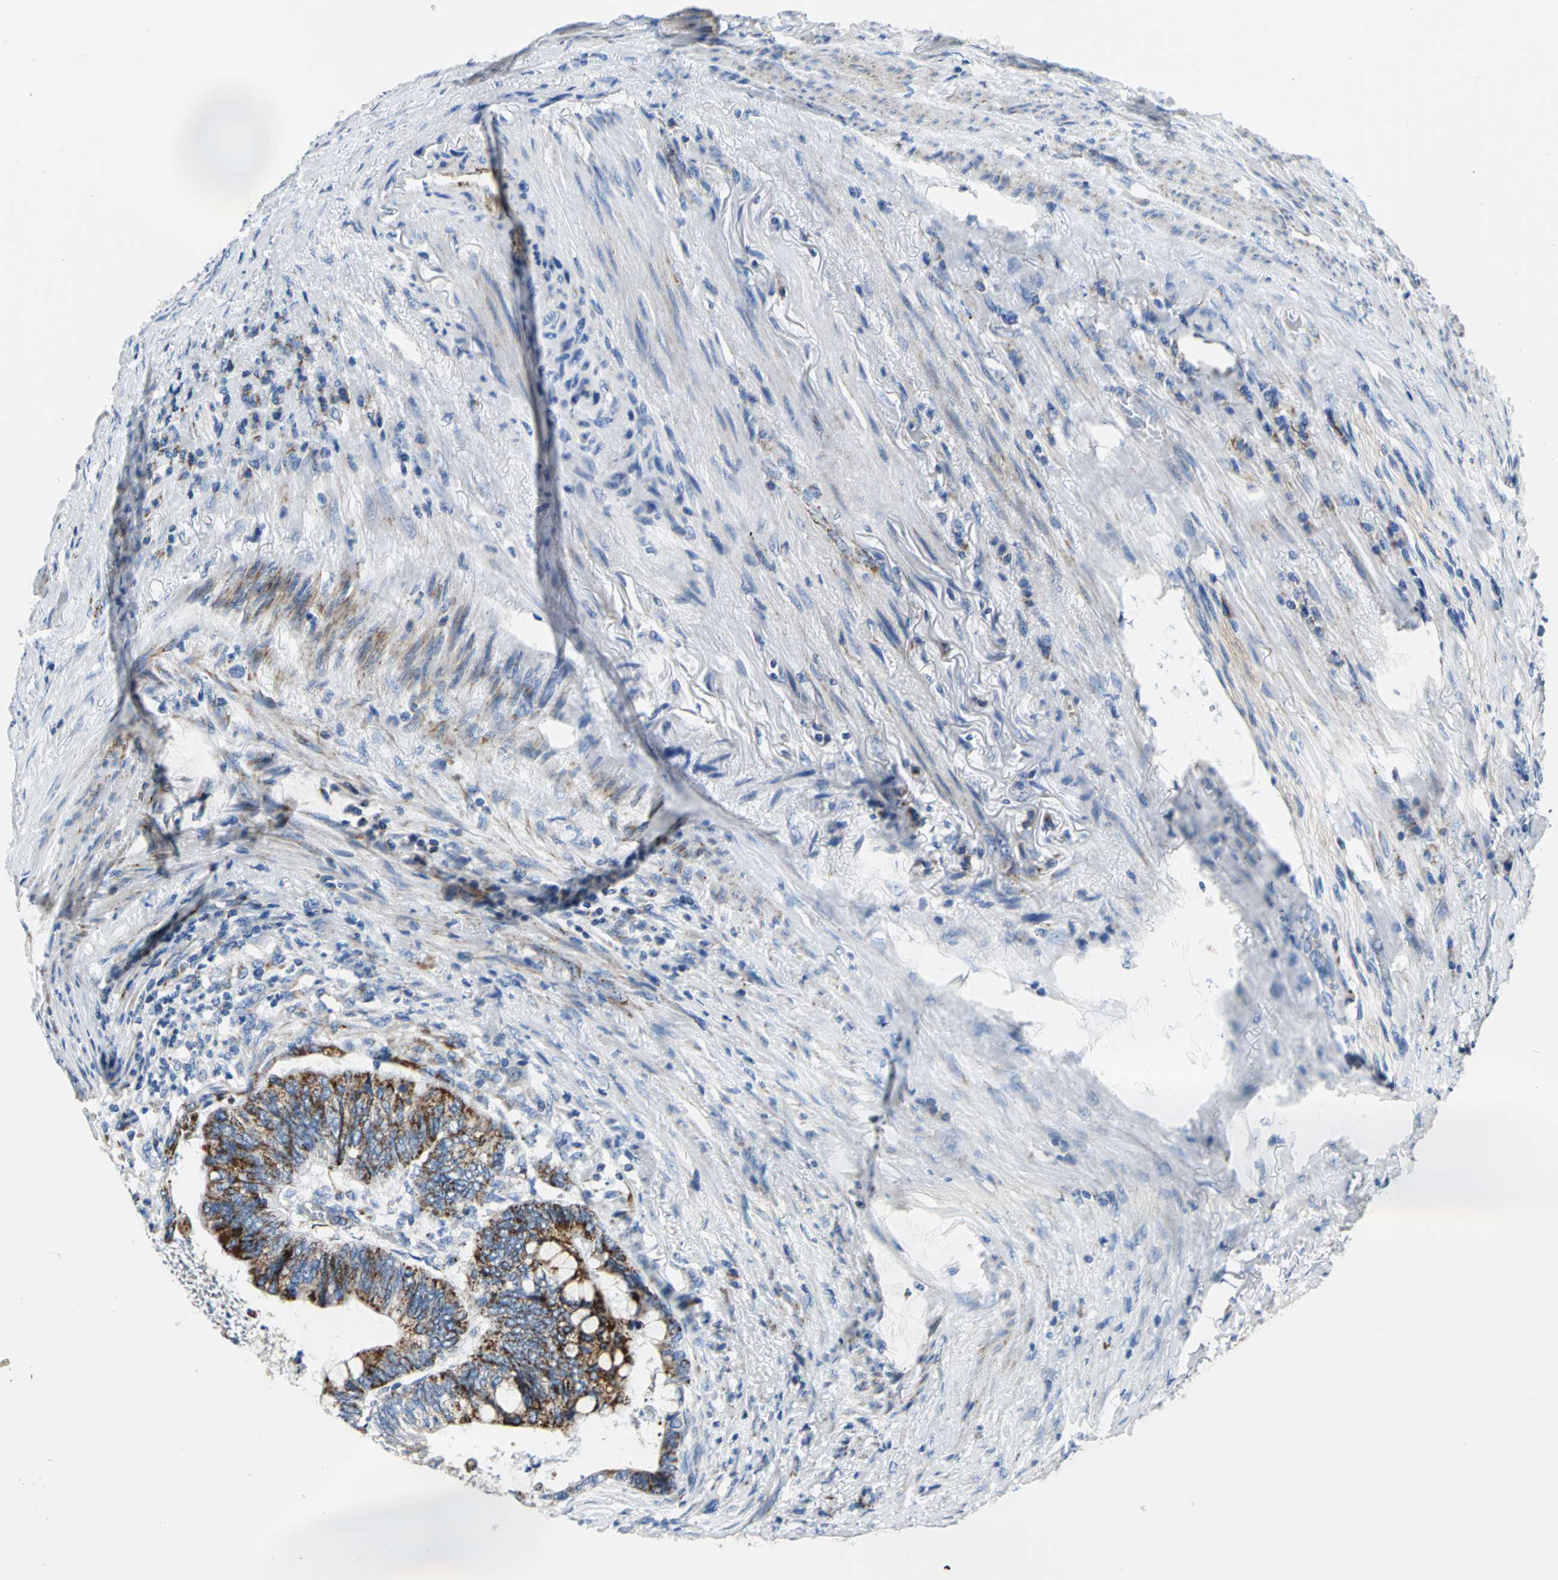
{"staining": {"intensity": "strong", "quantity": ">75%", "location": "cytoplasmic/membranous"}, "tissue": "colorectal cancer", "cell_type": "Tumor cells", "image_type": "cancer", "snomed": [{"axis": "morphology", "description": "Normal tissue, NOS"}, {"axis": "morphology", "description": "Adenocarcinoma, NOS"}, {"axis": "topography", "description": "Rectum"}, {"axis": "topography", "description": "Peripheral nerve tissue"}], "caption": "The image exhibits immunohistochemical staining of colorectal cancer. There is strong cytoplasmic/membranous positivity is appreciated in approximately >75% of tumor cells.", "gene": "IFI6", "patient": {"sex": "male", "age": 92}}